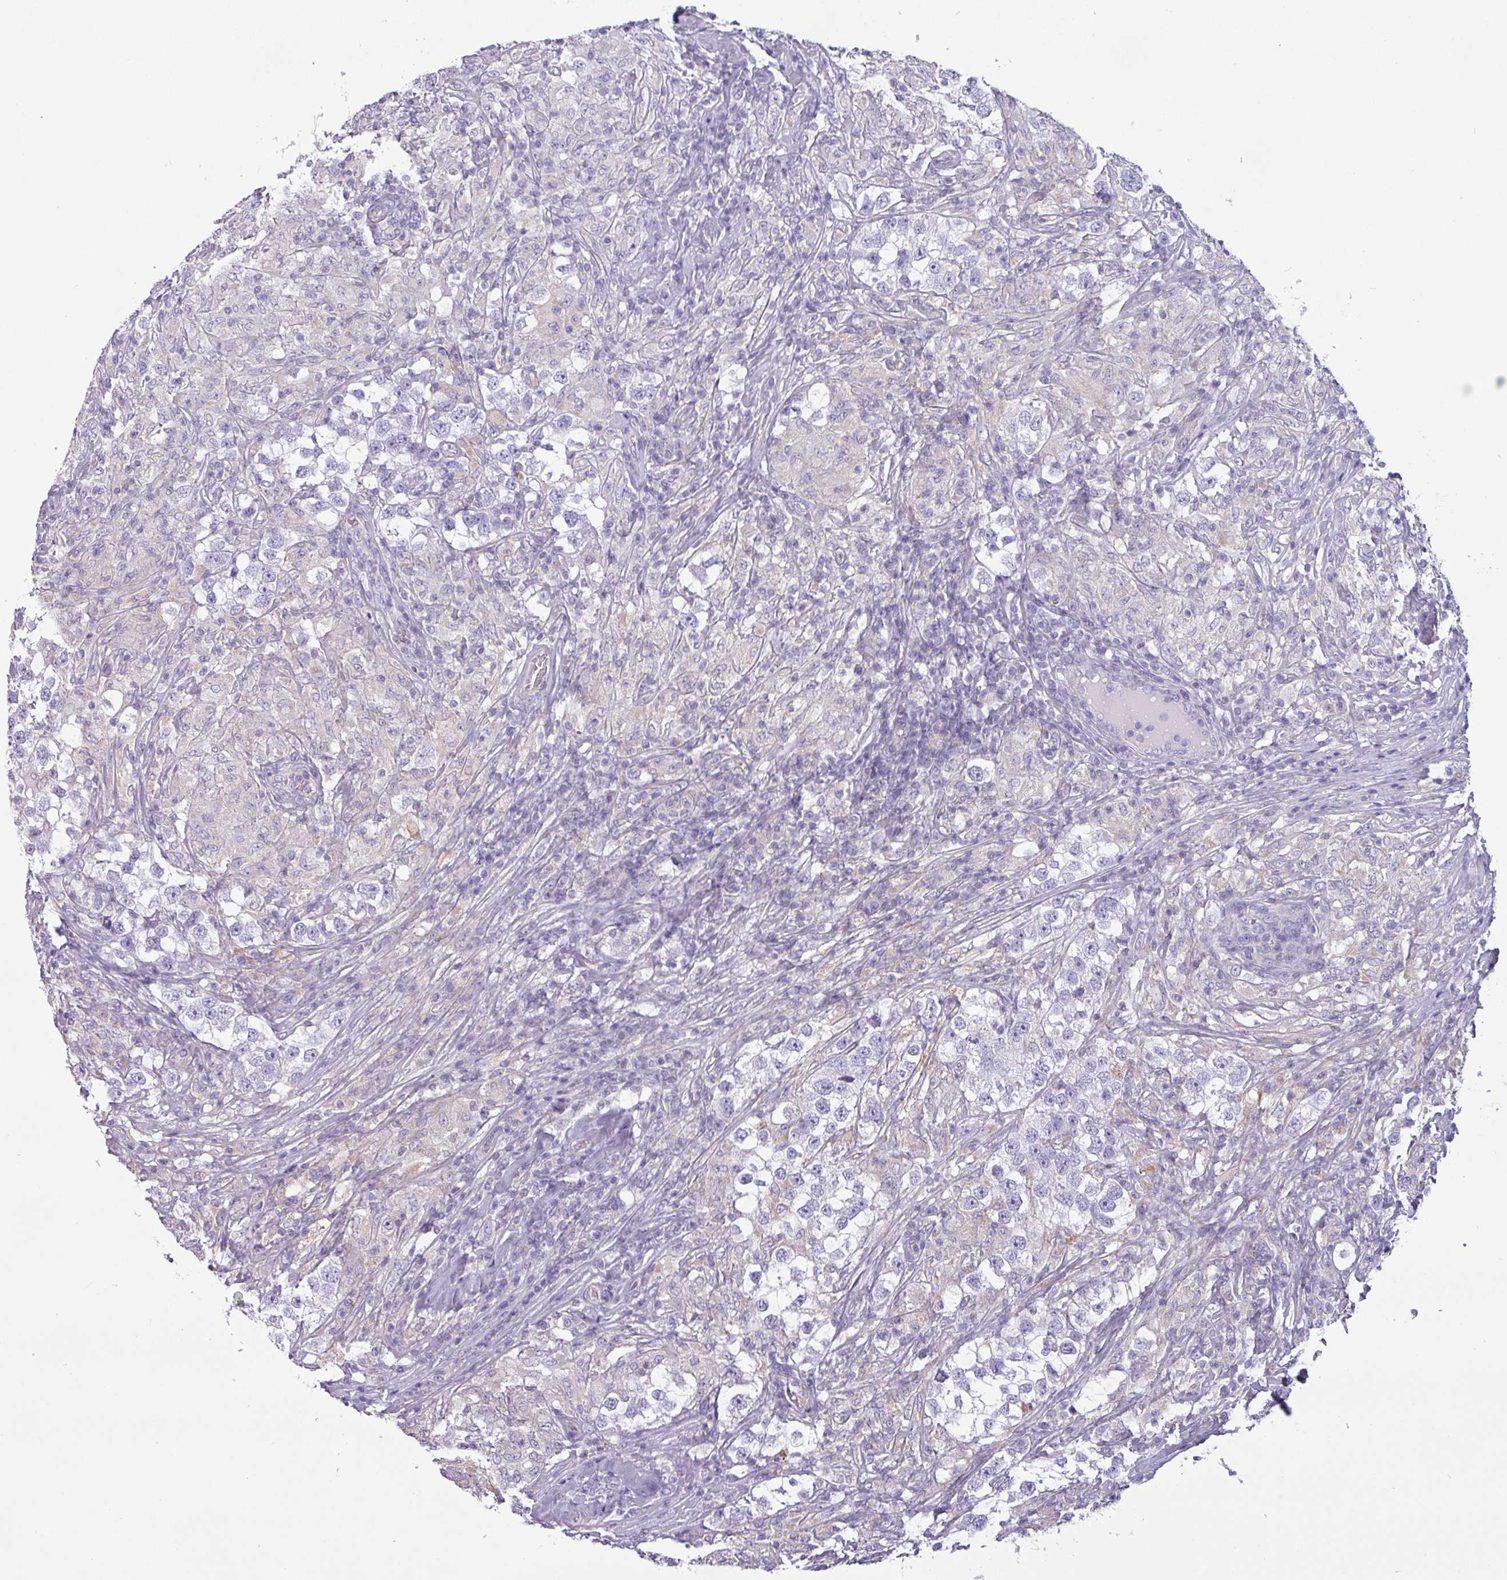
{"staining": {"intensity": "negative", "quantity": "none", "location": "none"}, "tissue": "testis cancer", "cell_type": "Tumor cells", "image_type": "cancer", "snomed": [{"axis": "morphology", "description": "Seminoma, NOS"}, {"axis": "topography", "description": "Testis"}], "caption": "Protein analysis of testis seminoma reveals no significant staining in tumor cells.", "gene": "CAMK1", "patient": {"sex": "male", "age": 46}}